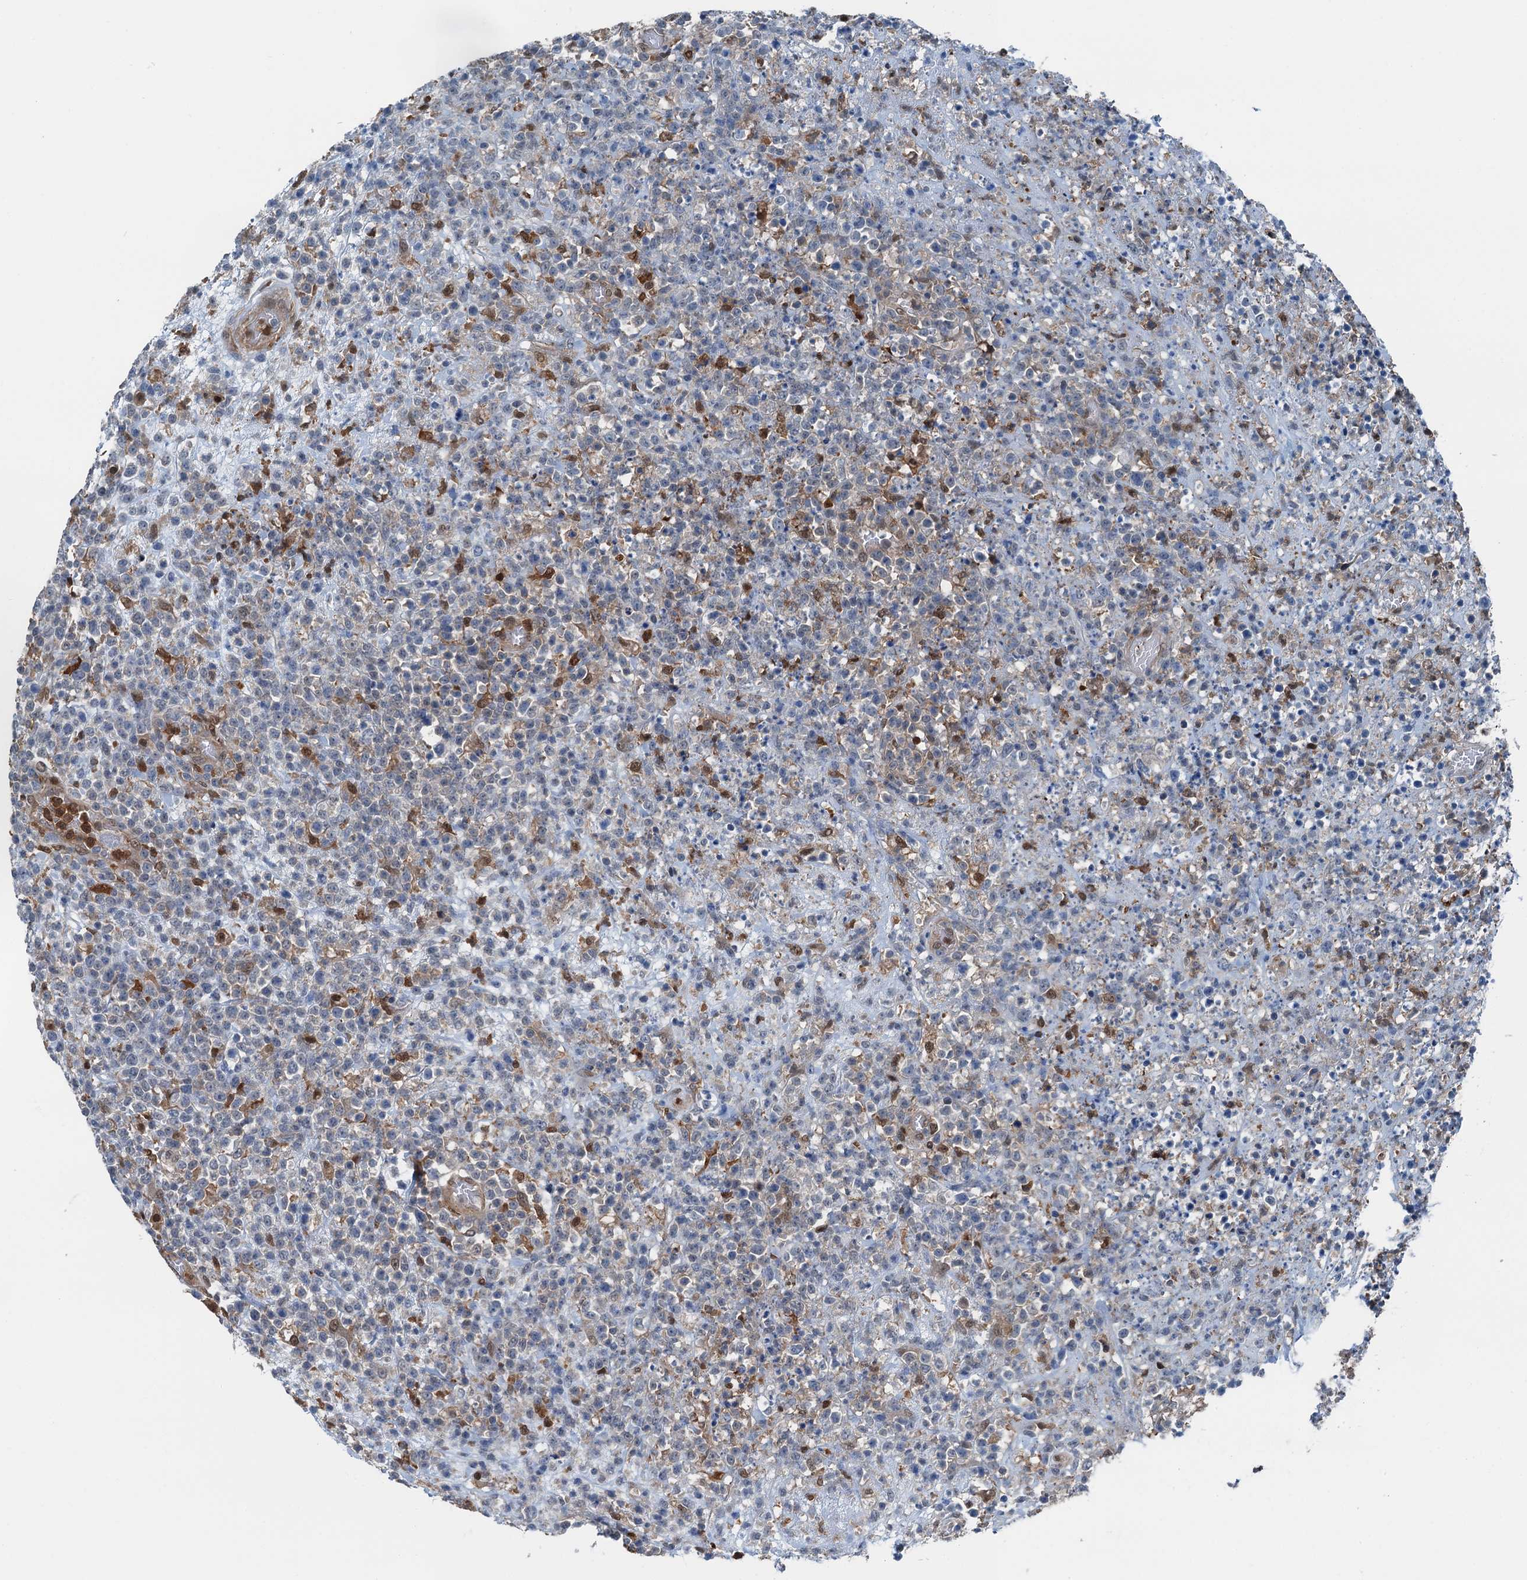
{"staining": {"intensity": "negative", "quantity": "none", "location": "none"}, "tissue": "lymphoma", "cell_type": "Tumor cells", "image_type": "cancer", "snomed": [{"axis": "morphology", "description": "Malignant lymphoma, non-Hodgkin's type, High grade"}, {"axis": "topography", "description": "Colon"}], "caption": "Micrograph shows no protein expression in tumor cells of lymphoma tissue. (Immunohistochemistry (ihc), brightfield microscopy, high magnification).", "gene": "RNH1", "patient": {"sex": "female", "age": 53}}